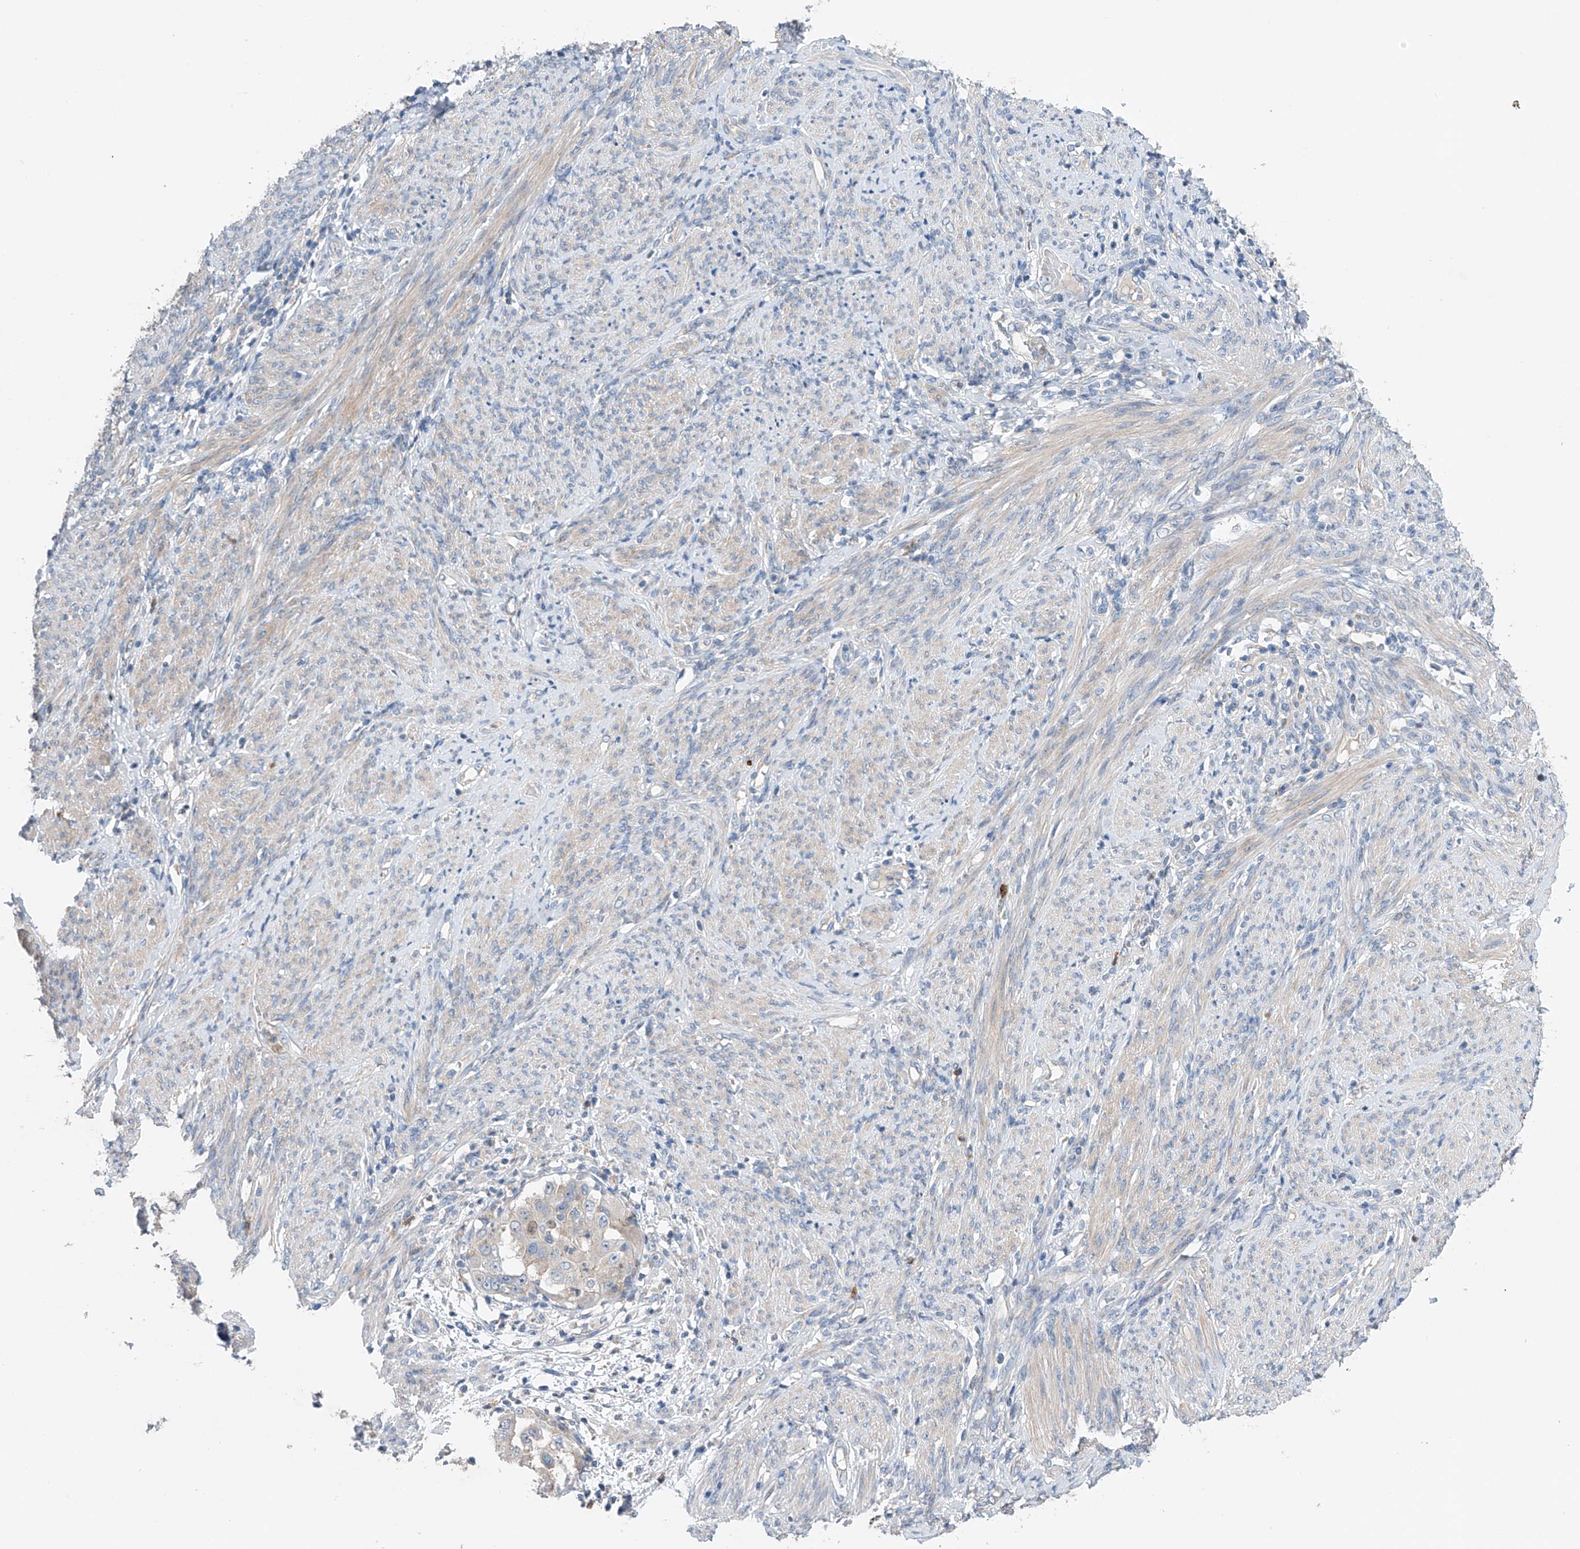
{"staining": {"intensity": "negative", "quantity": "none", "location": "none"}, "tissue": "endometrial cancer", "cell_type": "Tumor cells", "image_type": "cancer", "snomed": [{"axis": "morphology", "description": "Adenocarcinoma, NOS"}, {"axis": "topography", "description": "Endometrium"}], "caption": "DAB (3,3'-diaminobenzidine) immunohistochemical staining of human endometrial cancer (adenocarcinoma) reveals no significant staining in tumor cells. The staining is performed using DAB (3,3'-diaminobenzidine) brown chromogen with nuclei counter-stained in using hematoxylin.", "gene": "GPC4", "patient": {"sex": "female", "age": 85}}